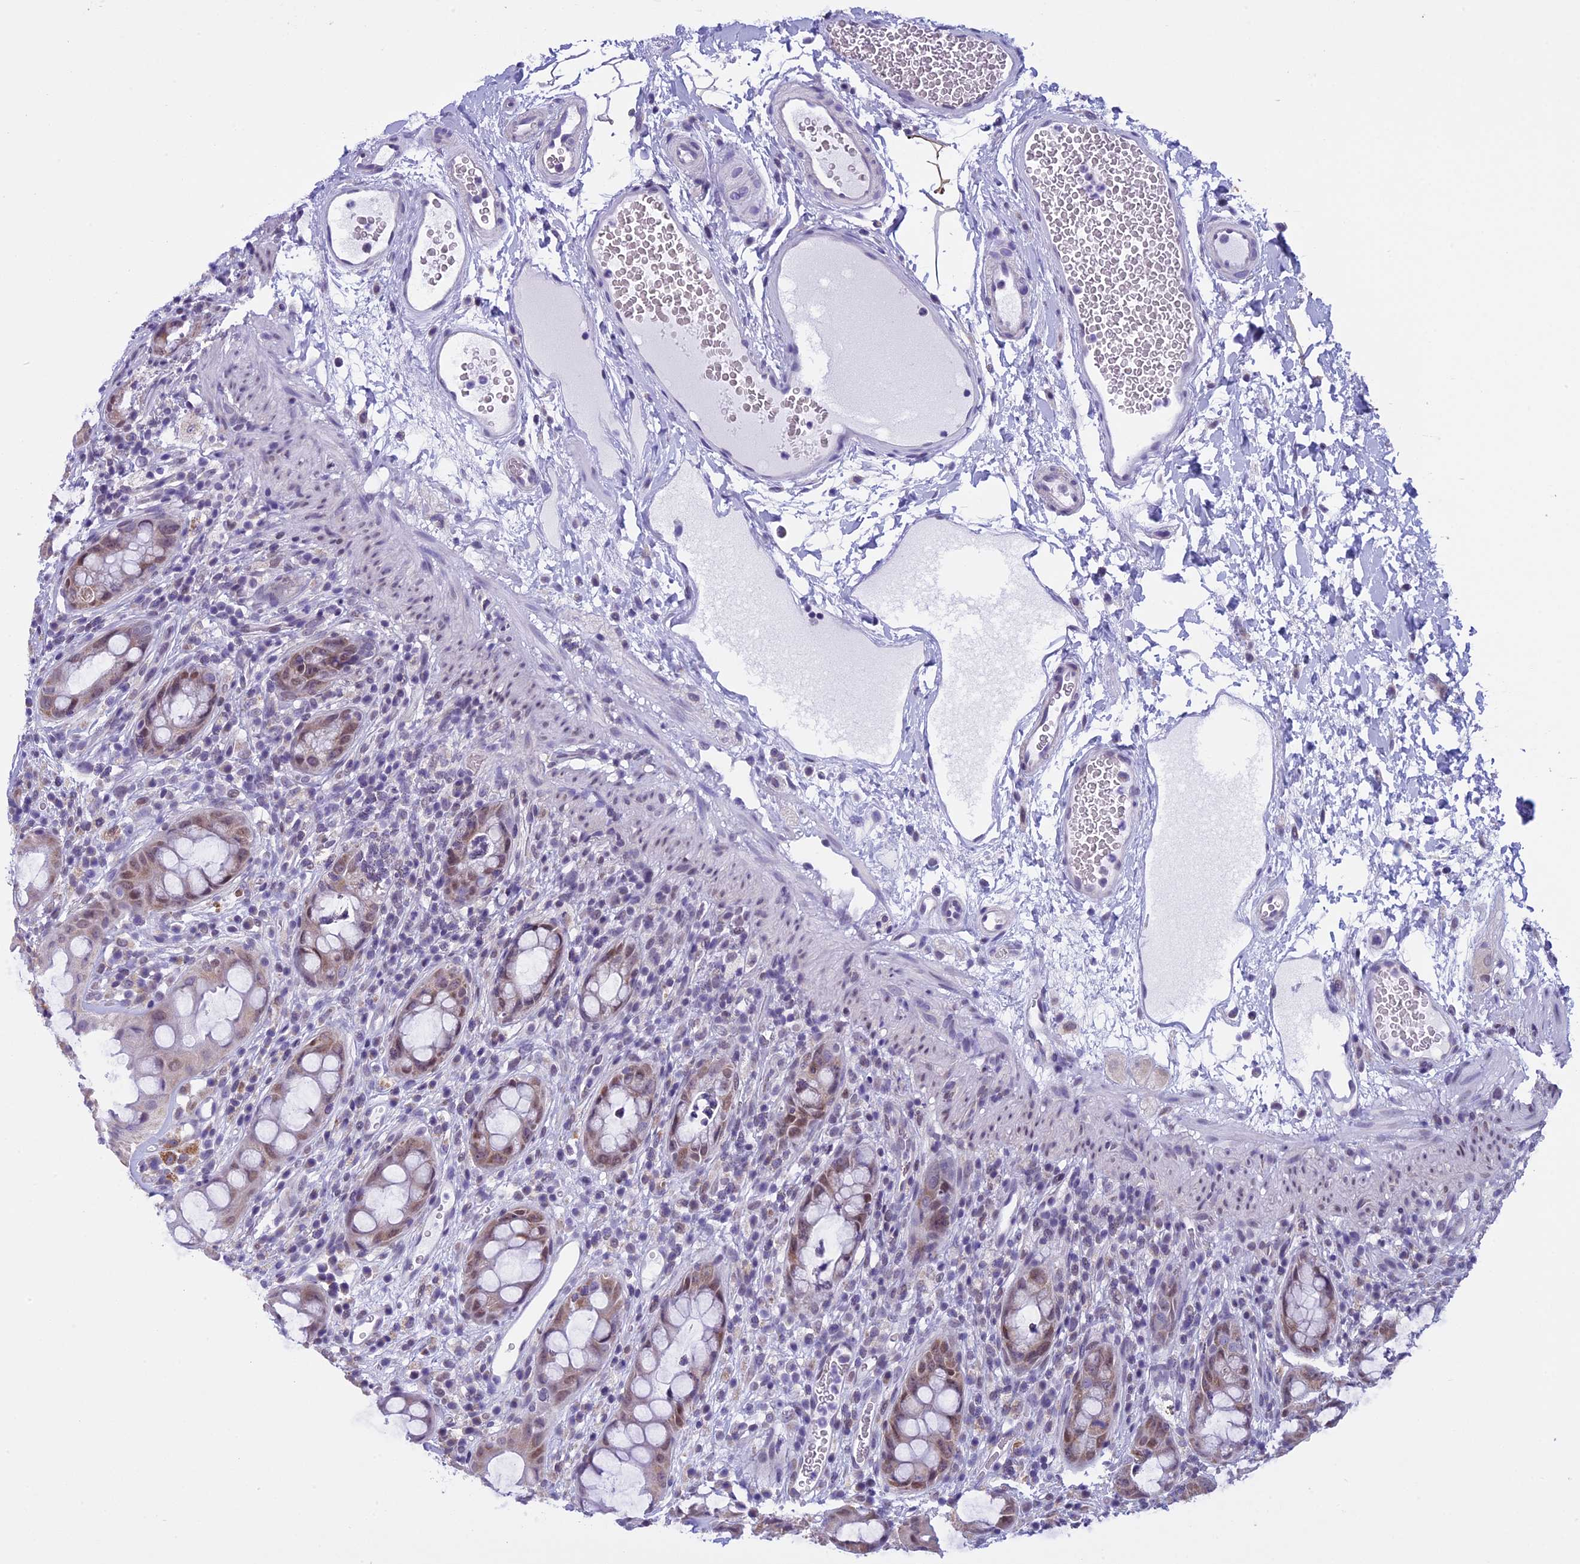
{"staining": {"intensity": "moderate", "quantity": ">75%", "location": "nuclear"}, "tissue": "rectum", "cell_type": "Glandular cells", "image_type": "normal", "snomed": [{"axis": "morphology", "description": "Normal tissue, NOS"}, {"axis": "topography", "description": "Rectum"}], "caption": "Immunohistochemical staining of benign human rectum demonstrates >75% levels of moderate nuclear protein positivity in about >75% of glandular cells. (Stains: DAB in brown, nuclei in blue, Microscopy: brightfield microscopy at high magnification).", "gene": "ZNF317", "patient": {"sex": "female", "age": 57}}